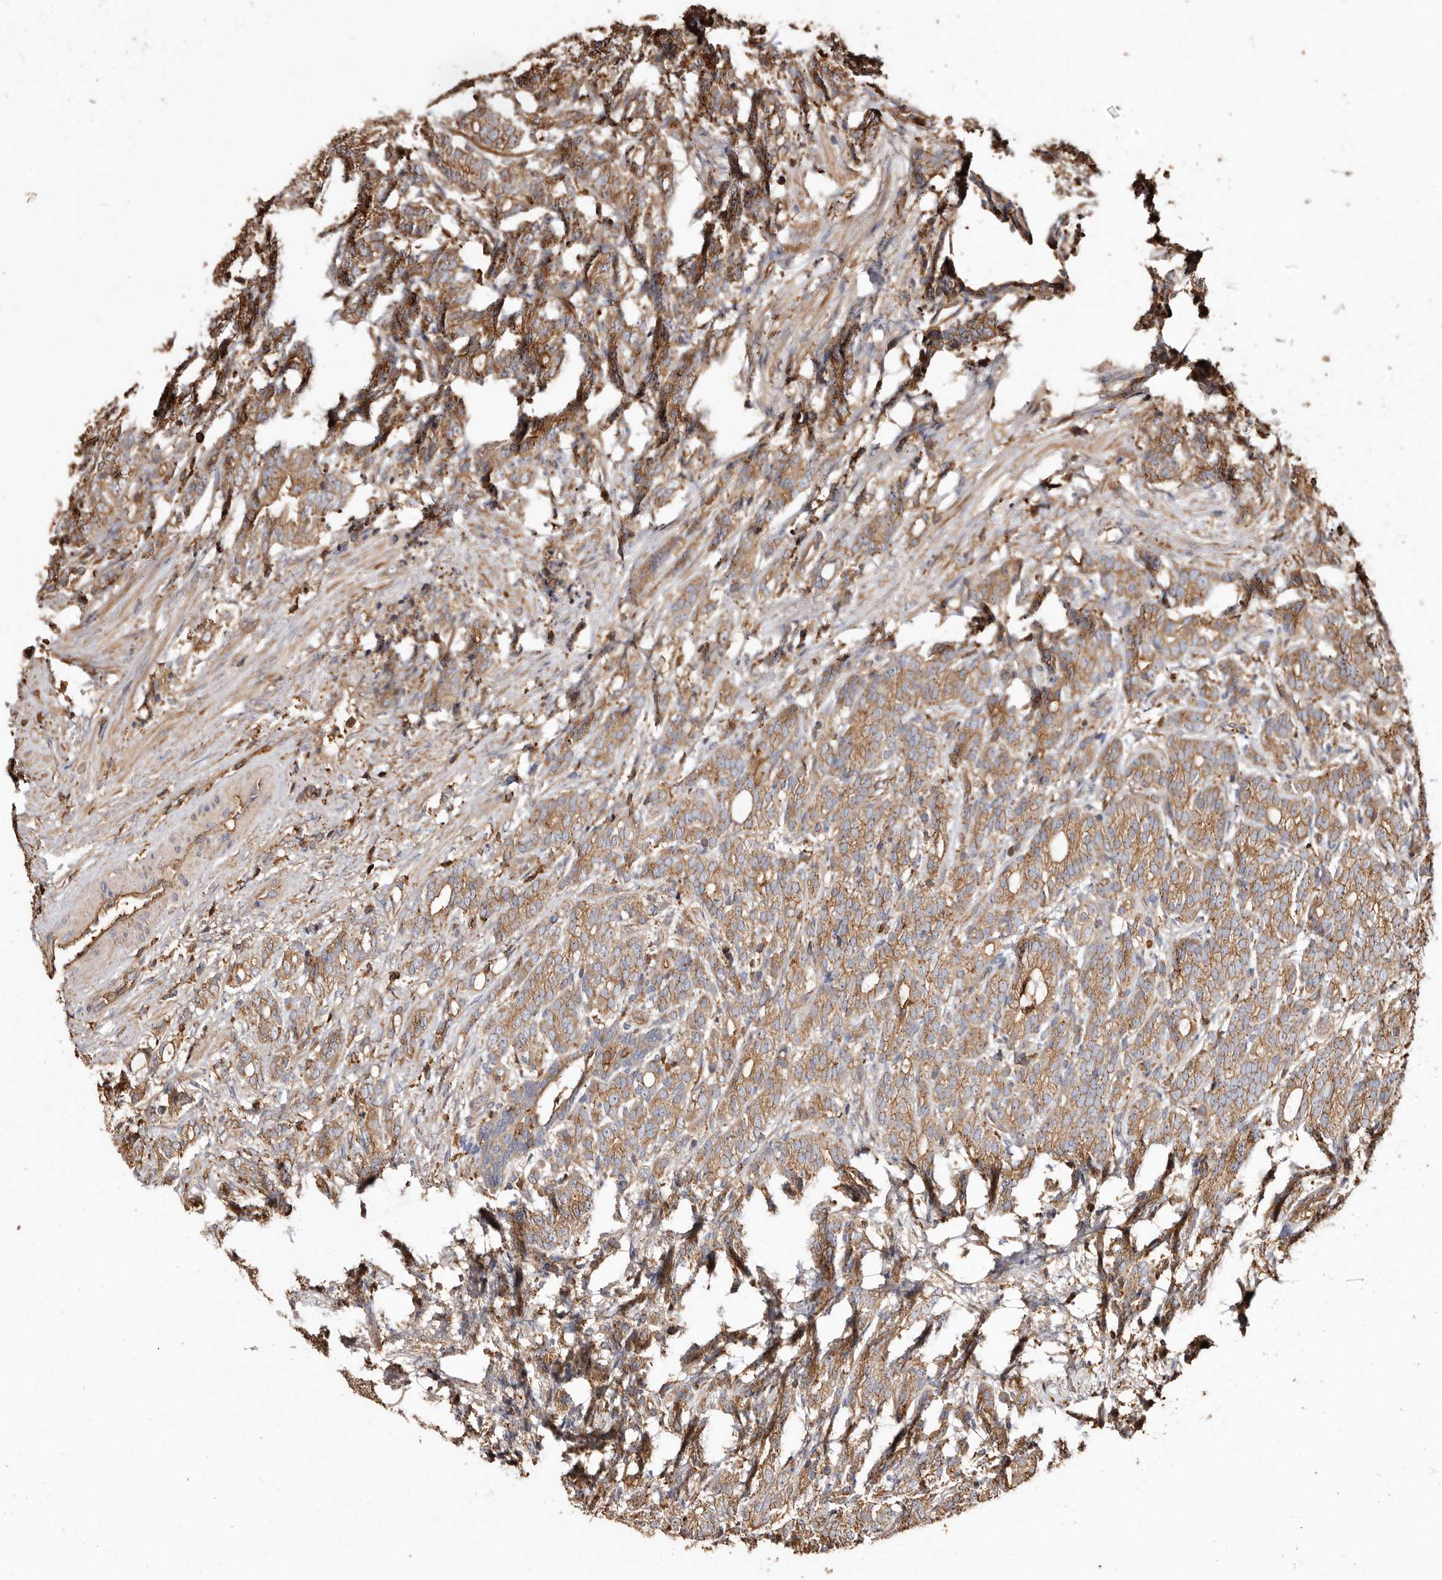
{"staining": {"intensity": "moderate", "quantity": ">75%", "location": "cytoplasmic/membranous"}, "tissue": "prostate cancer", "cell_type": "Tumor cells", "image_type": "cancer", "snomed": [{"axis": "morphology", "description": "Adenocarcinoma, High grade"}, {"axis": "topography", "description": "Prostate"}], "caption": "Protein staining of prostate cancer tissue shows moderate cytoplasmic/membranous positivity in about >75% of tumor cells.", "gene": "COQ8B", "patient": {"sex": "male", "age": 57}}